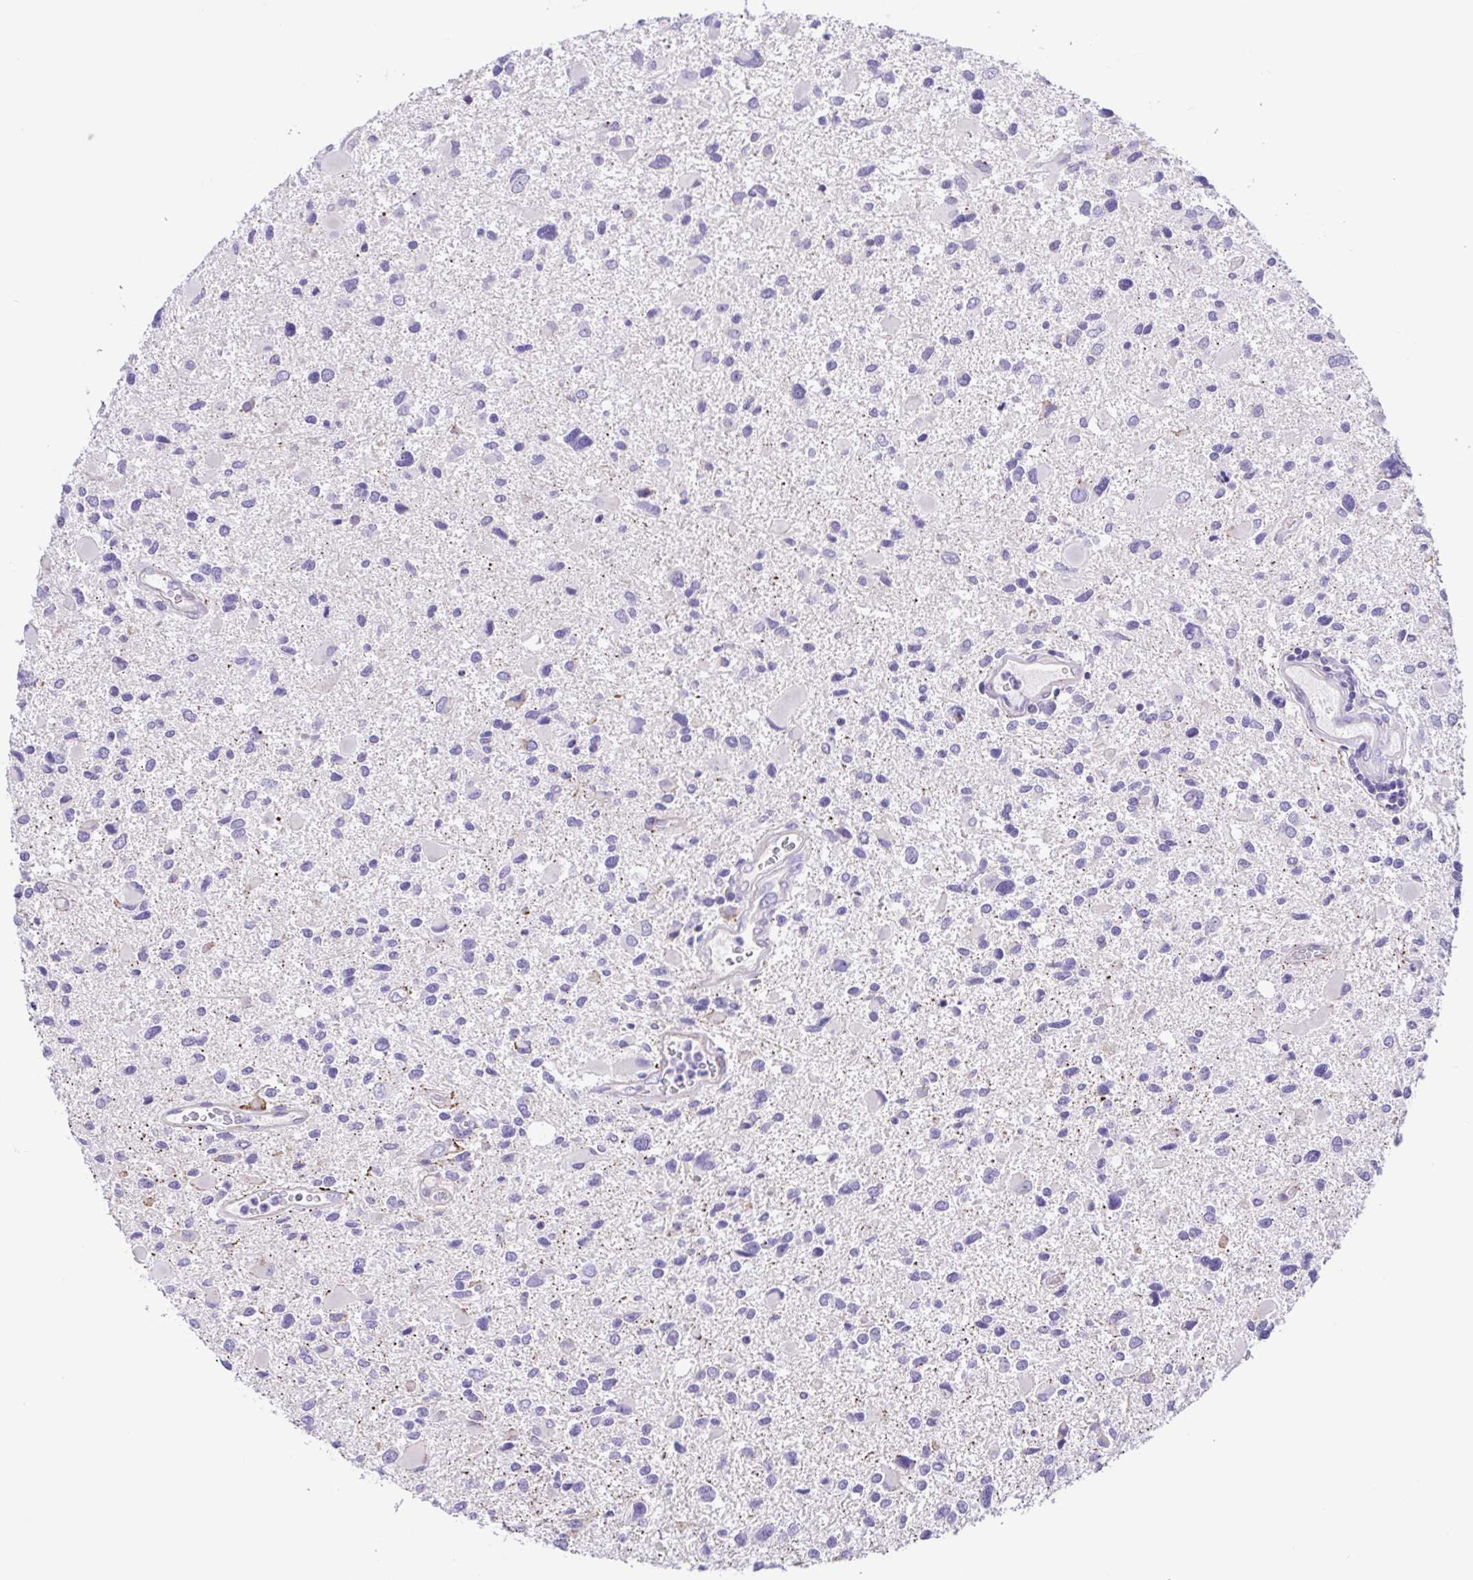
{"staining": {"intensity": "negative", "quantity": "none", "location": "none"}, "tissue": "glioma", "cell_type": "Tumor cells", "image_type": "cancer", "snomed": [{"axis": "morphology", "description": "Glioma, malignant, Low grade"}, {"axis": "topography", "description": "Brain"}], "caption": "Tumor cells are negative for protein expression in human glioma.", "gene": "ISM2", "patient": {"sex": "female", "age": 32}}